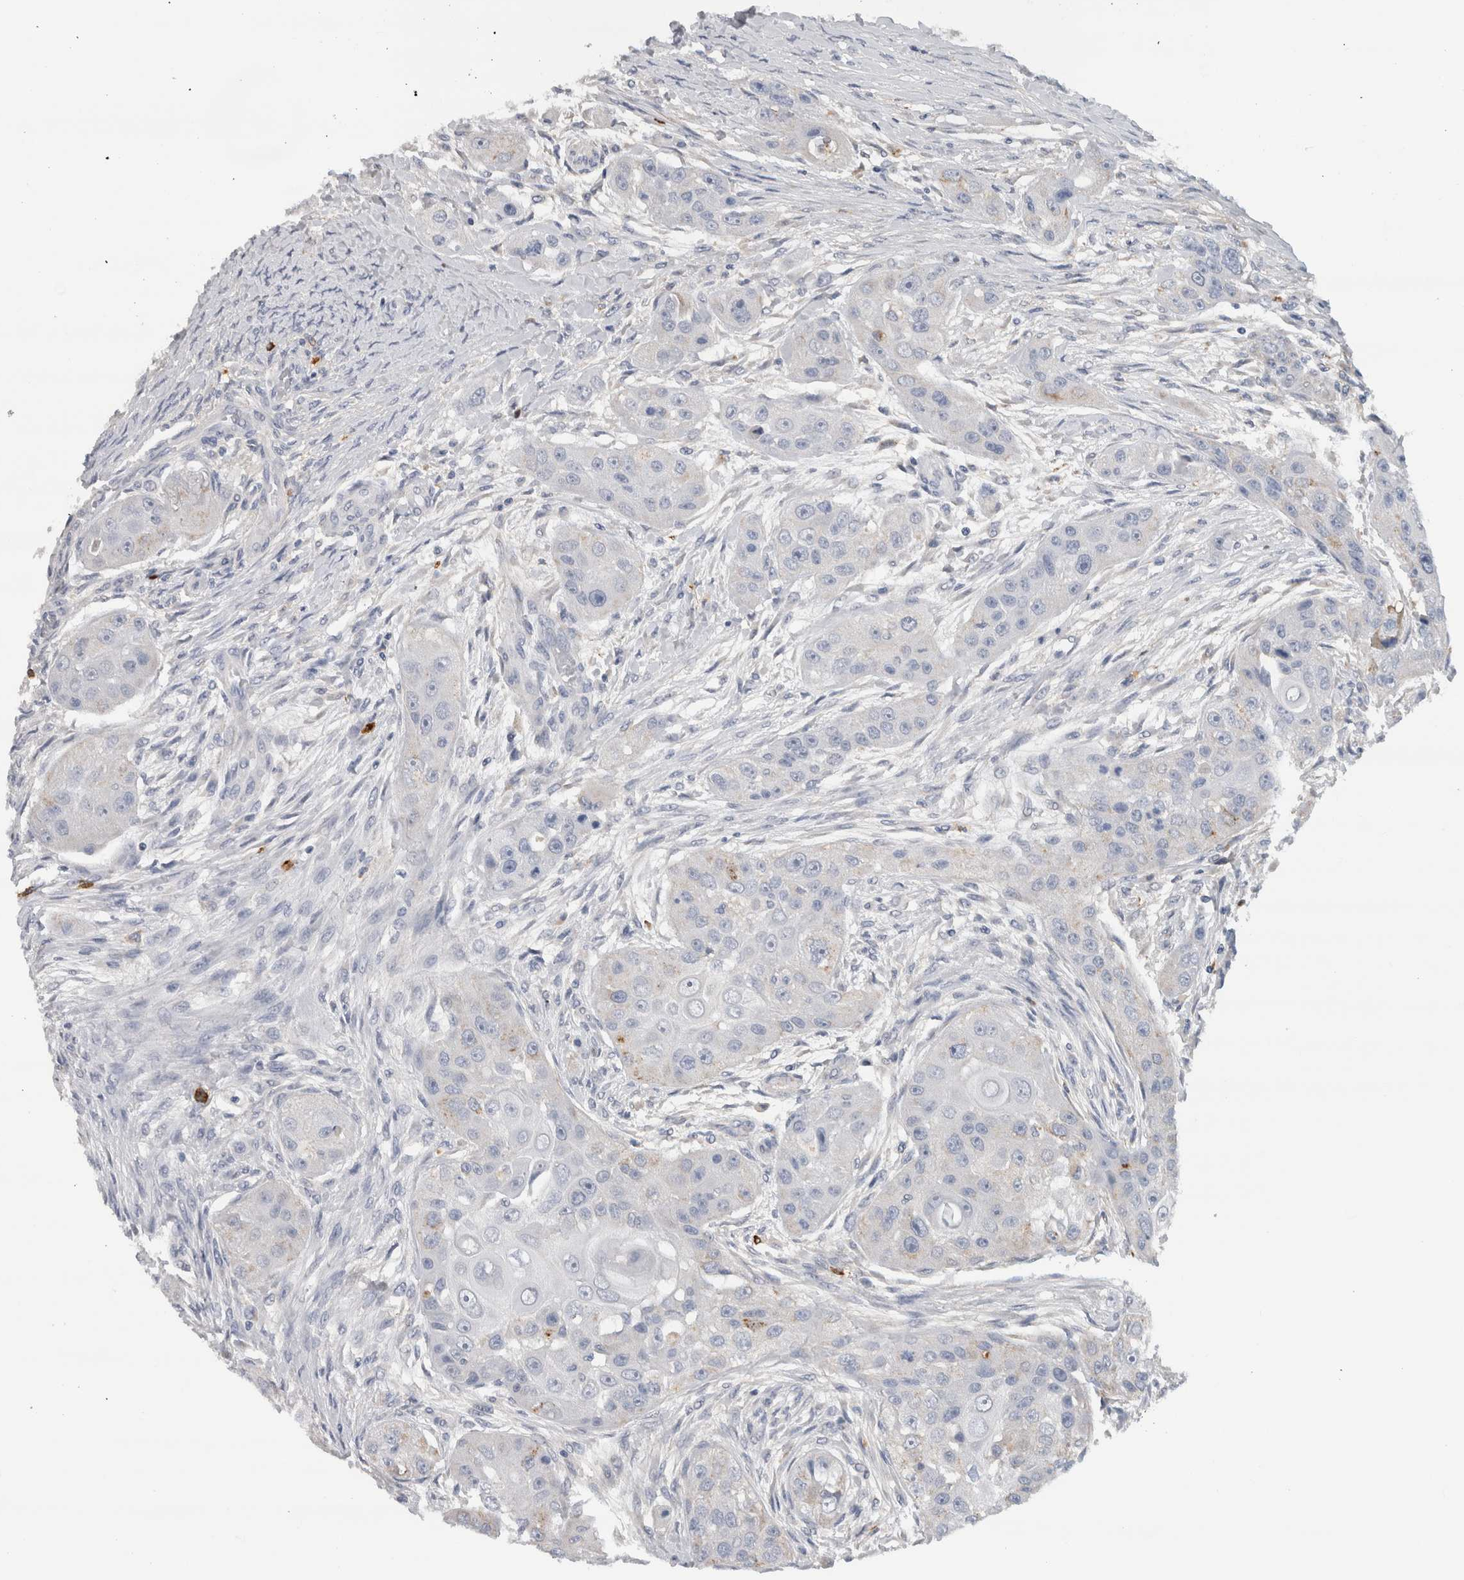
{"staining": {"intensity": "negative", "quantity": "none", "location": "none"}, "tissue": "head and neck cancer", "cell_type": "Tumor cells", "image_type": "cancer", "snomed": [{"axis": "morphology", "description": "Normal tissue, NOS"}, {"axis": "morphology", "description": "Squamous cell carcinoma, NOS"}, {"axis": "topography", "description": "Skeletal muscle"}, {"axis": "topography", "description": "Head-Neck"}], "caption": "This is an immunohistochemistry histopathology image of human head and neck cancer (squamous cell carcinoma). There is no staining in tumor cells.", "gene": "CD63", "patient": {"sex": "male", "age": 51}}